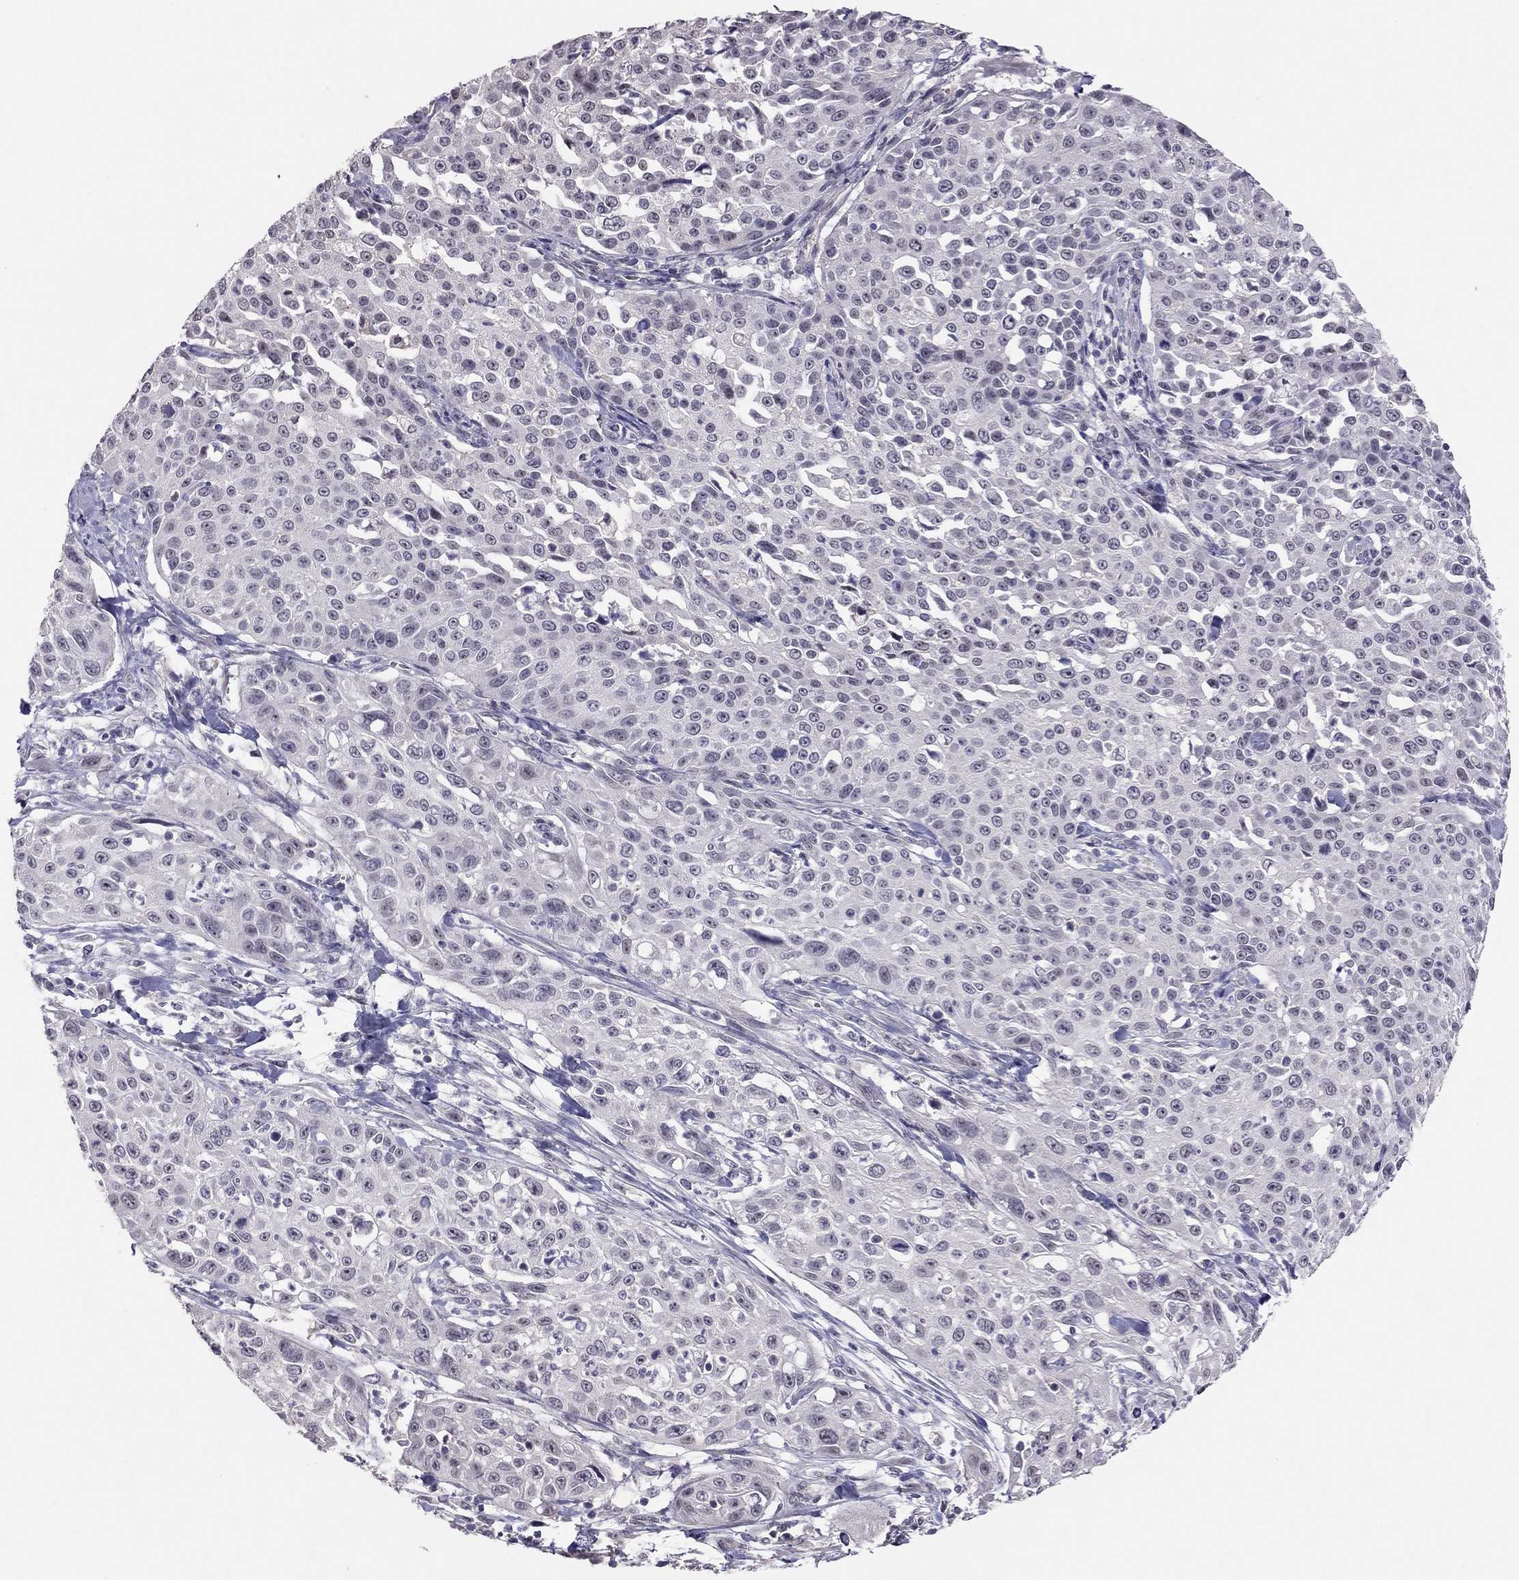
{"staining": {"intensity": "negative", "quantity": "none", "location": "none"}, "tissue": "cervical cancer", "cell_type": "Tumor cells", "image_type": "cancer", "snomed": [{"axis": "morphology", "description": "Squamous cell carcinoma, NOS"}, {"axis": "topography", "description": "Cervix"}], "caption": "This image is of cervical cancer (squamous cell carcinoma) stained with immunohistochemistry to label a protein in brown with the nuclei are counter-stained blue. There is no staining in tumor cells.", "gene": "HSF2BP", "patient": {"sex": "female", "age": 26}}